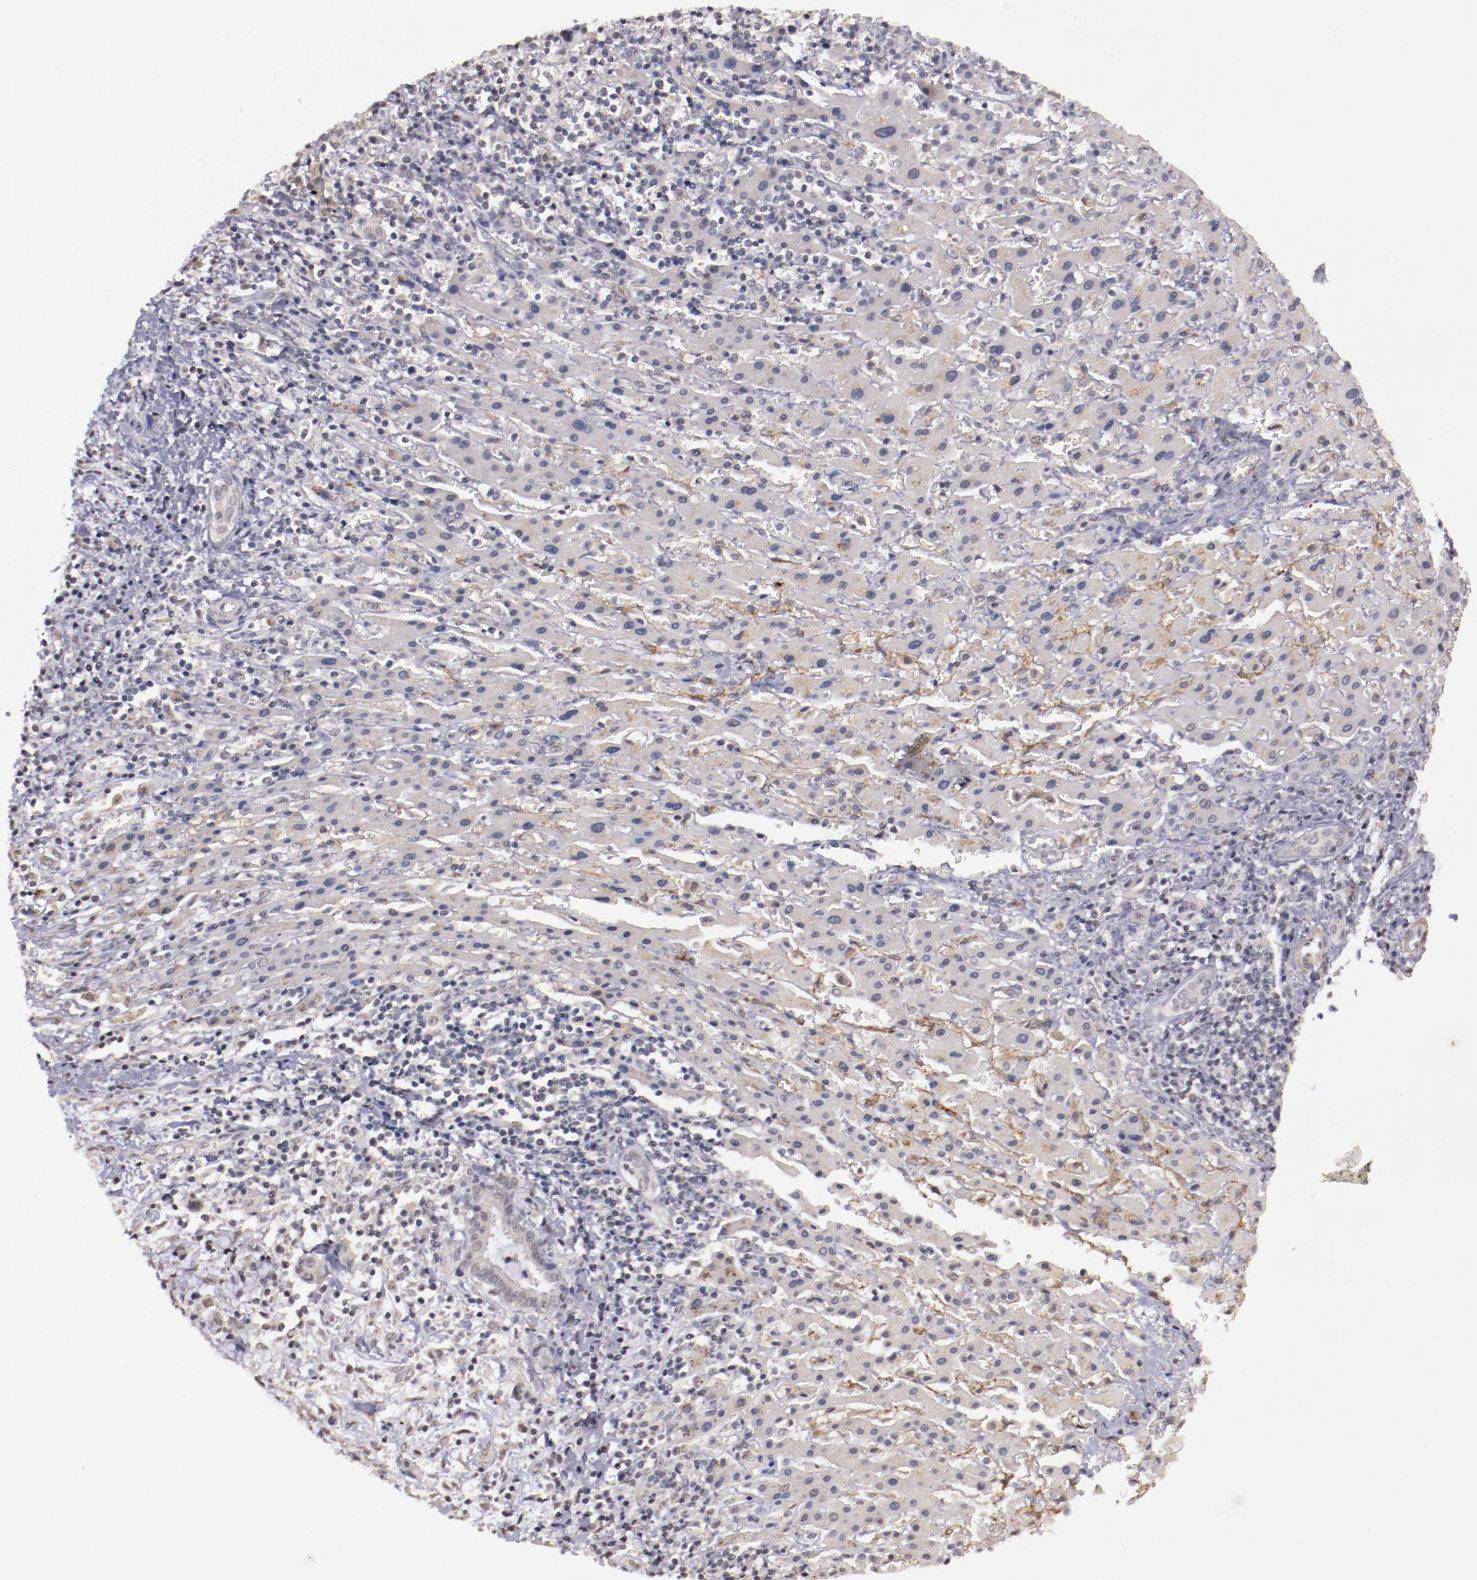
{"staining": {"intensity": "negative", "quantity": "none", "location": "none"}, "tissue": "liver cancer", "cell_type": "Tumor cells", "image_type": "cancer", "snomed": [{"axis": "morphology", "description": "Cholangiocarcinoma"}, {"axis": "topography", "description": "Liver"}], "caption": "Immunohistochemistry (IHC) image of human liver cancer (cholangiocarcinoma) stained for a protein (brown), which demonstrates no positivity in tumor cells.", "gene": "NRXN3", "patient": {"sex": "male", "age": 57}}